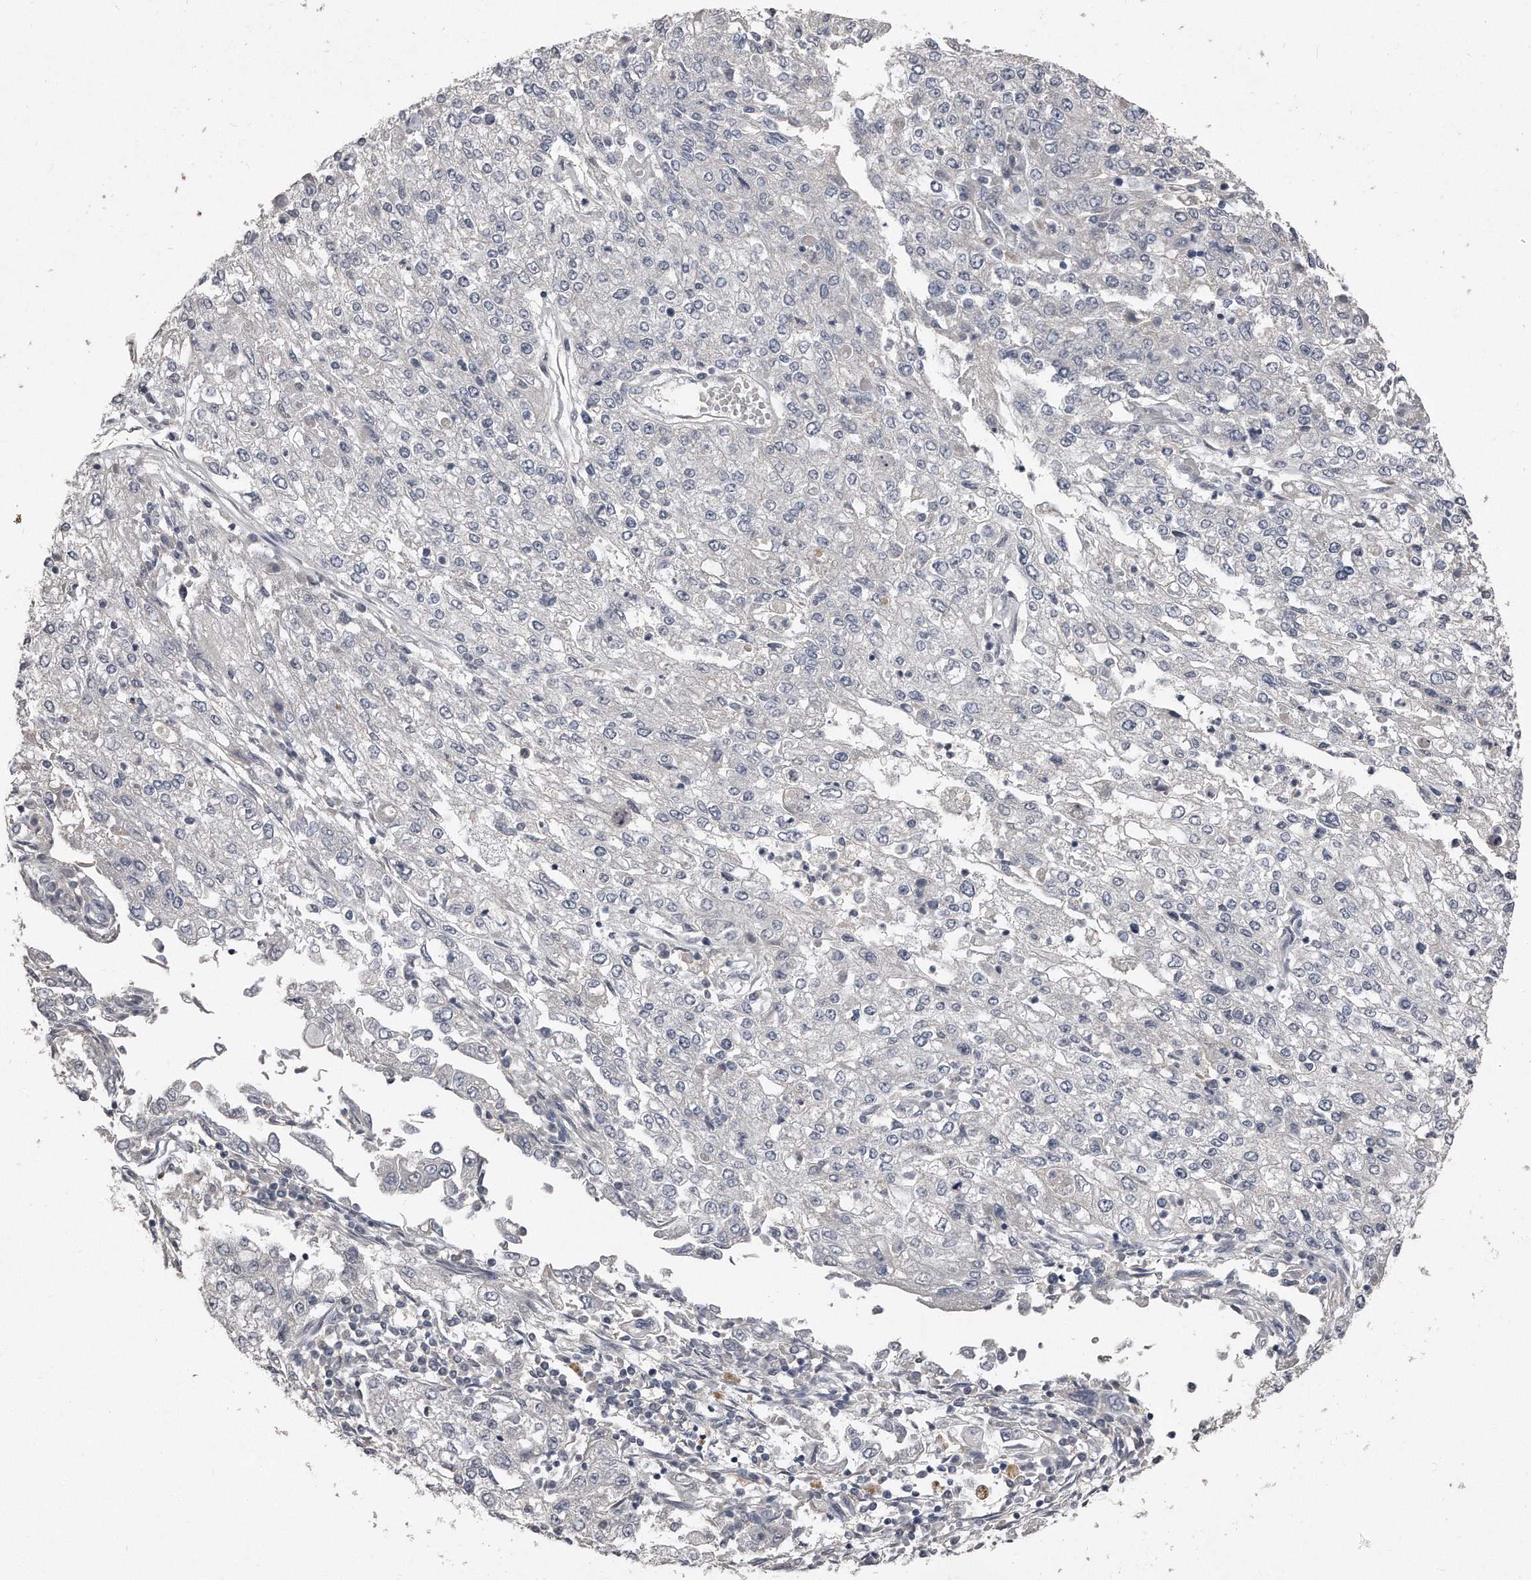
{"staining": {"intensity": "negative", "quantity": "none", "location": "none"}, "tissue": "endometrial cancer", "cell_type": "Tumor cells", "image_type": "cancer", "snomed": [{"axis": "morphology", "description": "Adenocarcinoma, NOS"}, {"axis": "topography", "description": "Endometrium"}], "caption": "Immunohistochemistry histopathology image of neoplastic tissue: human adenocarcinoma (endometrial) stained with DAB (3,3'-diaminobenzidine) demonstrates no significant protein expression in tumor cells.", "gene": "LMOD1", "patient": {"sex": "female", "age": 49}}